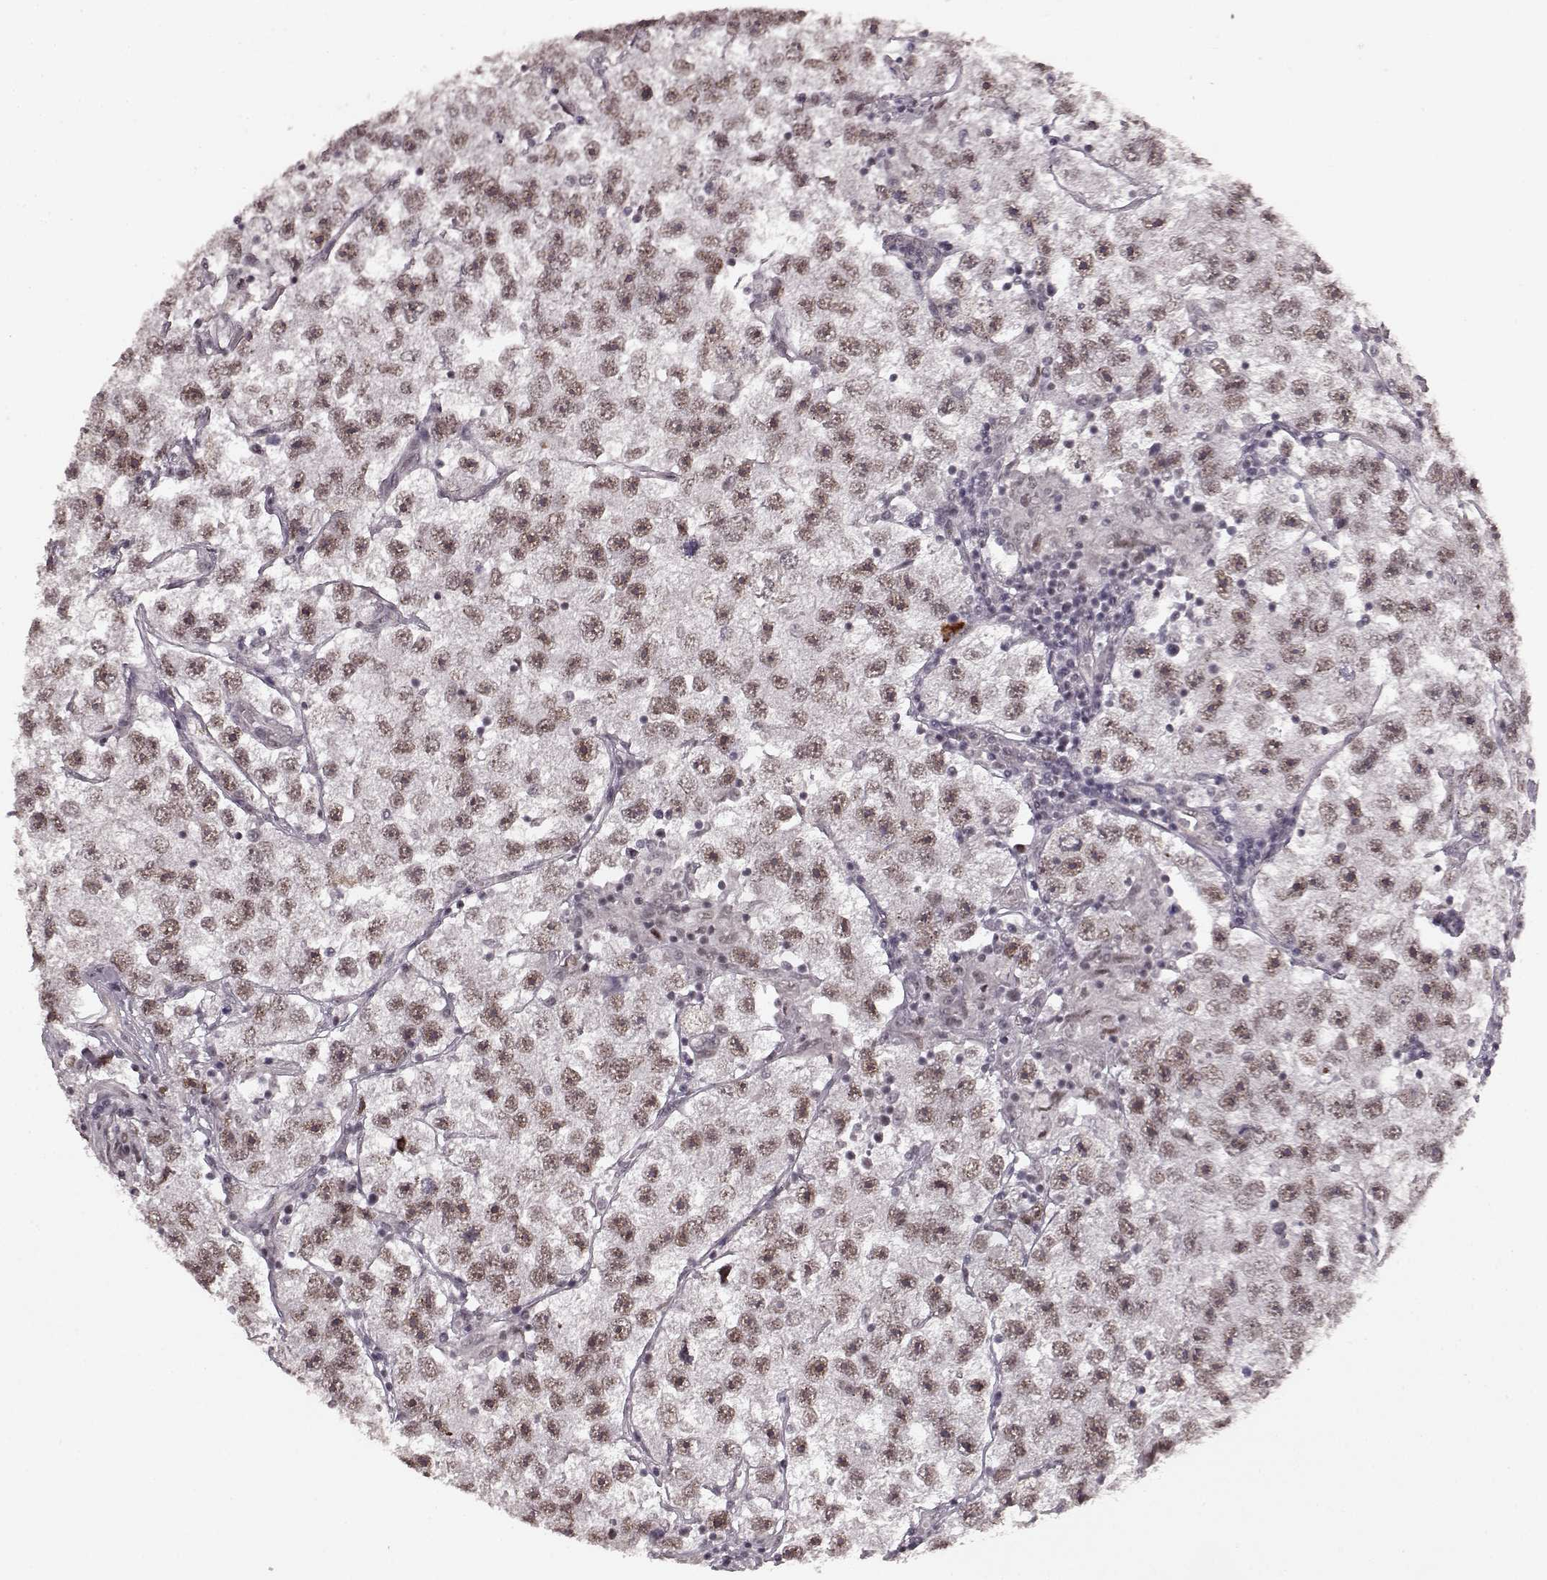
{"staining": {"intensity": "weak", "quantity": ">75%", "location": "nuclear"}, "tissue": "testis cancer", "cell_type": "Tumor cells", "image_type": "cancer", "snomed": [{"axis": "morphology", "description": "Seminoma, NOS"}, {"axis": "topography", "description": "Testis"}], "caption": "A micrograph of seminoma (testis) stained for a protein exhibits weak nuclear brown staining in tumor cells. The staining was performed using DAB to visualize the protein expression in brown, while the nuclei were stained in blue with hematoxylin (Magnification: 20x).", "gene": "PLCB4", "patient": {"sex": "male", "age": 26}}